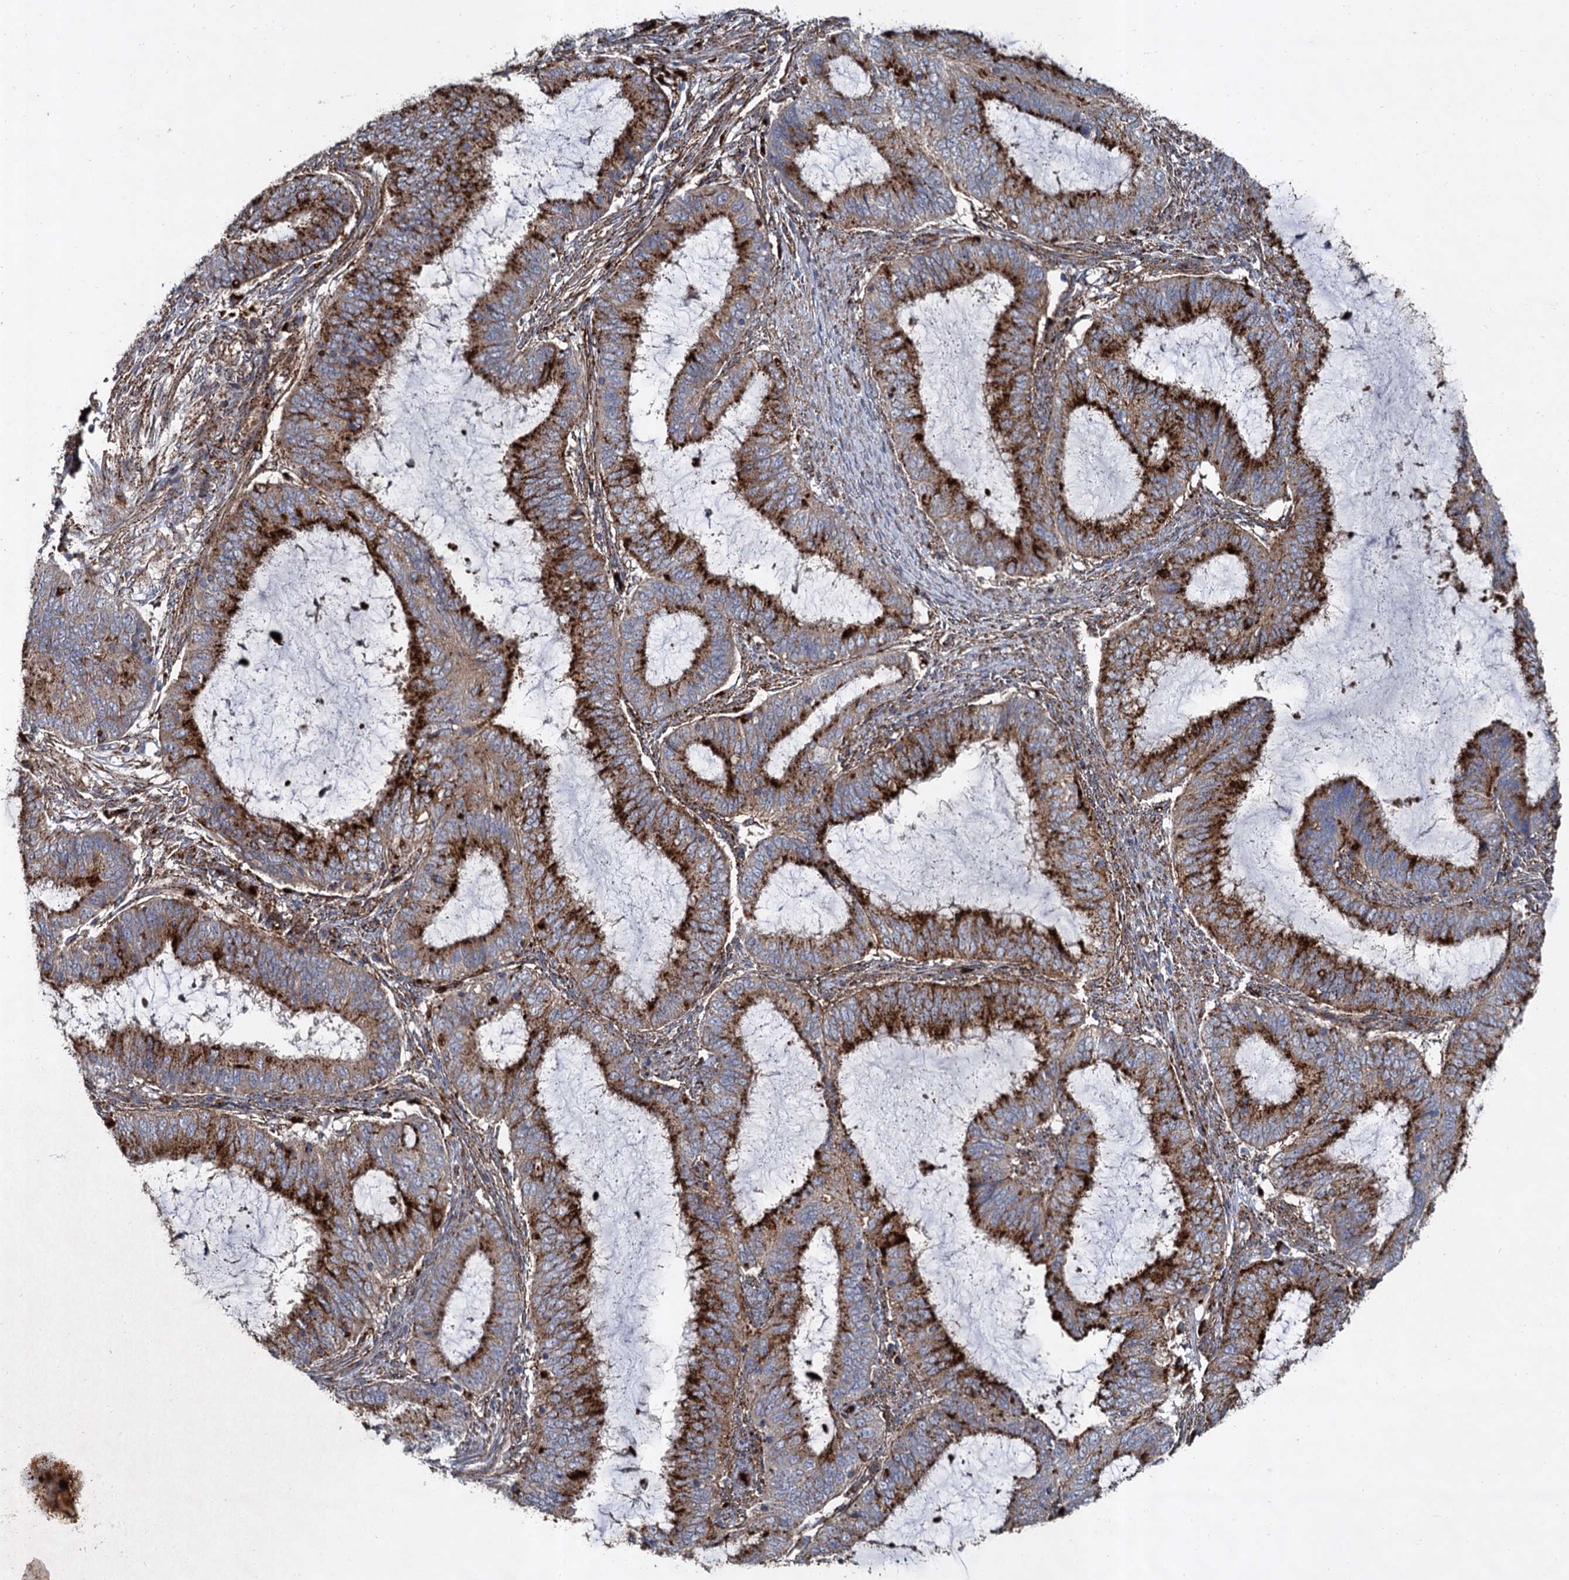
{"staining": {"intensity": "strong", "quantity": "25%-75%", "location": "cytoplasmic/membranous"}, "tissue": "endometrial cancer", "cell_type": "Tumor cells", "image_type": "cancer", "snomed": [{"axis": "morphology", "description": "Adenocarcinoma, NOS"}, {"axis": "topography", "description": "Endometrium"}], "caption": "Protein expression analysis of human endometrial cancer (adenocarcinoma) reveals strong cytoplasmic/membranous staining in approximately 25%-75% of tumor cells.", "gene": "GBA1", "patient": {"sex": "female", "age": 51}}